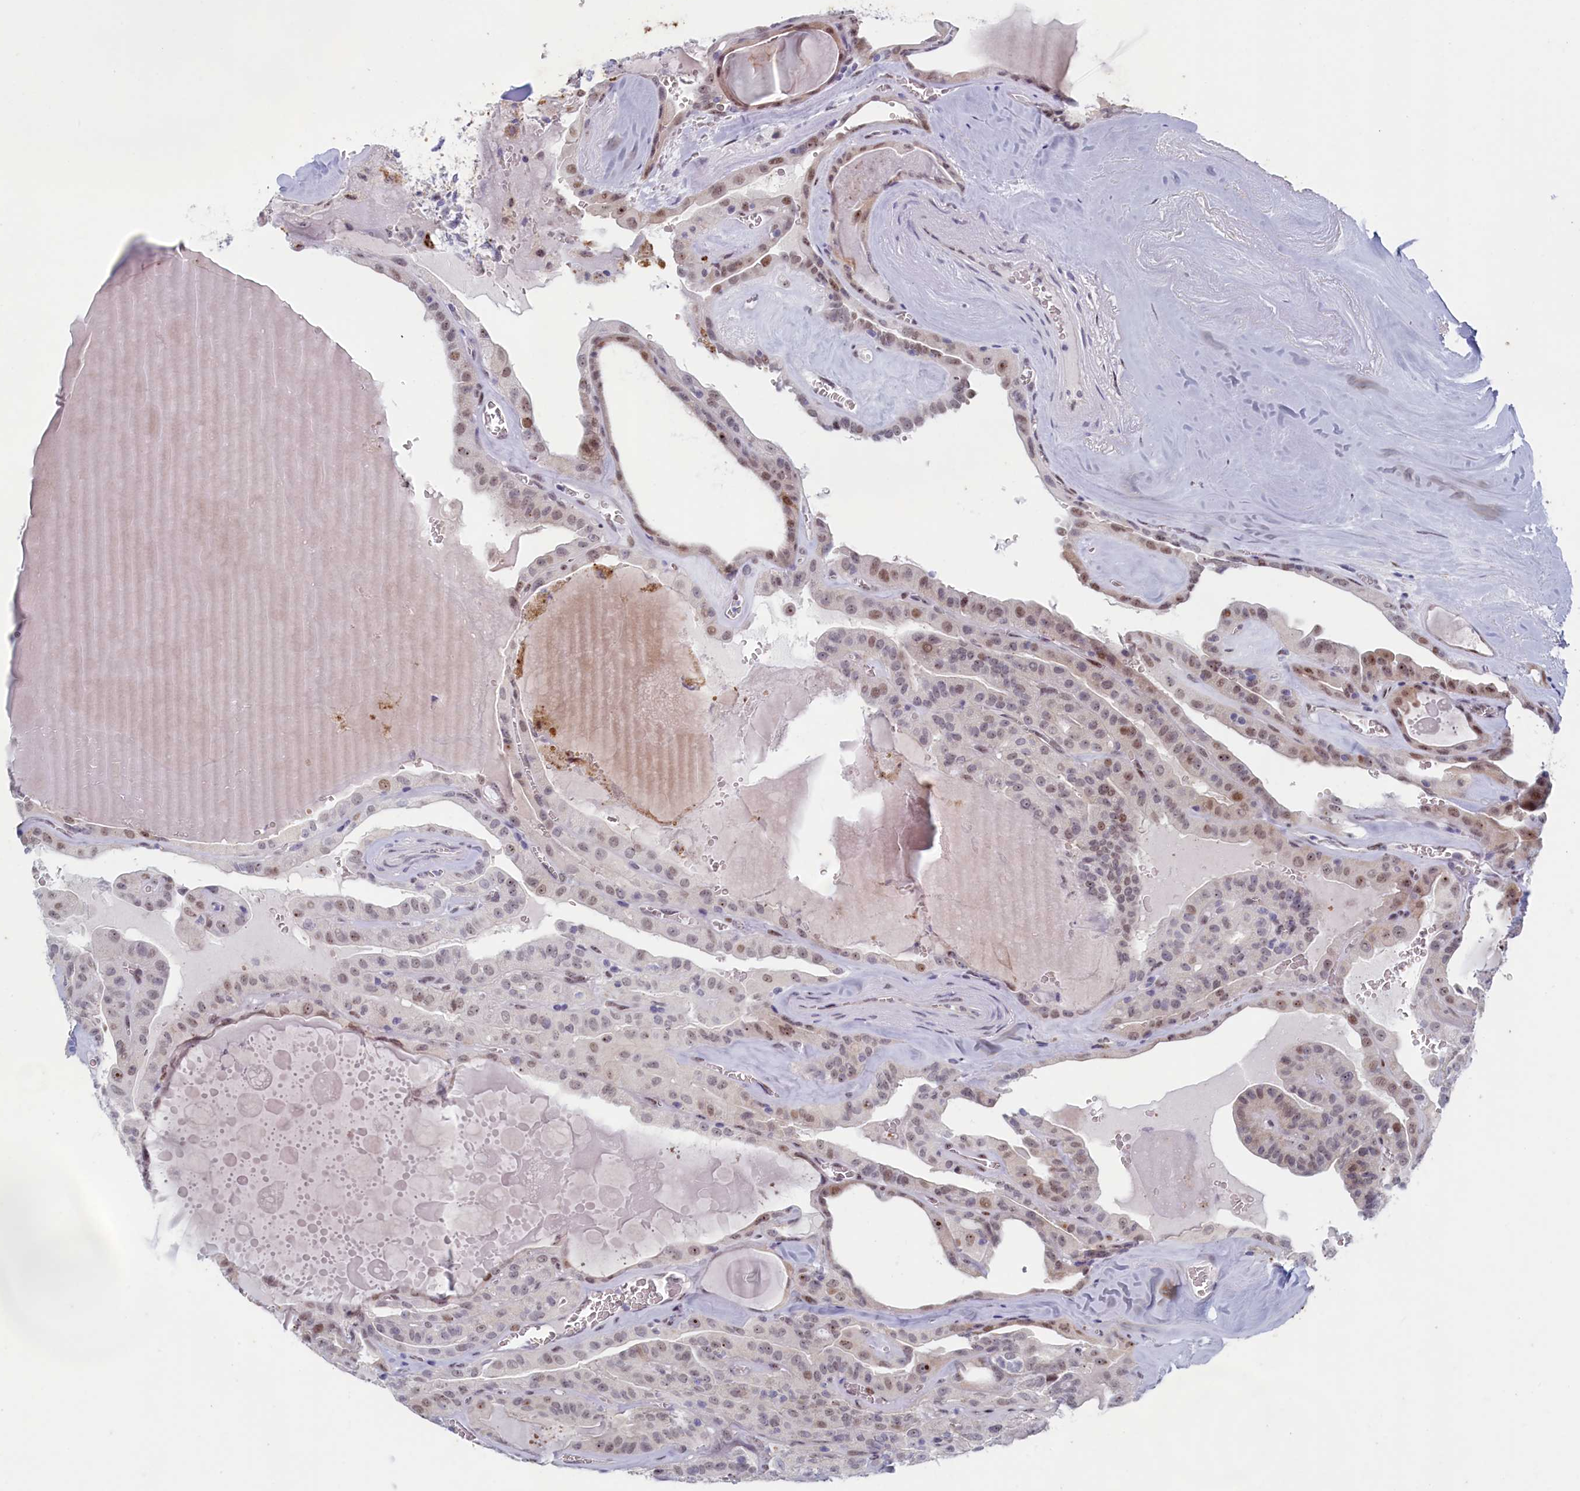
{"staining": {"intensity": "moderate", "quantity": "25%-75%", "location": "nuclear"}, "tissue": "thyroid cancer", "cell_type": "Tumor cells", "image_type": "cancer", "snomed": [{"axis": "morphology", "description": "Papillary adenocarcinoma, NOS"}, {"axis": "topography", "description": "Thyroid gland"}], "caption": "Tumor cells exhibit moderate nuclear staining in about 25%-75% of cells in thyroid cancer (papillary adenocarcinoma). (Brightfield microscopy of DAB IHC at high magnification).", "gene": "WDR76", "patient": {"sex": "male", "age": 52}}